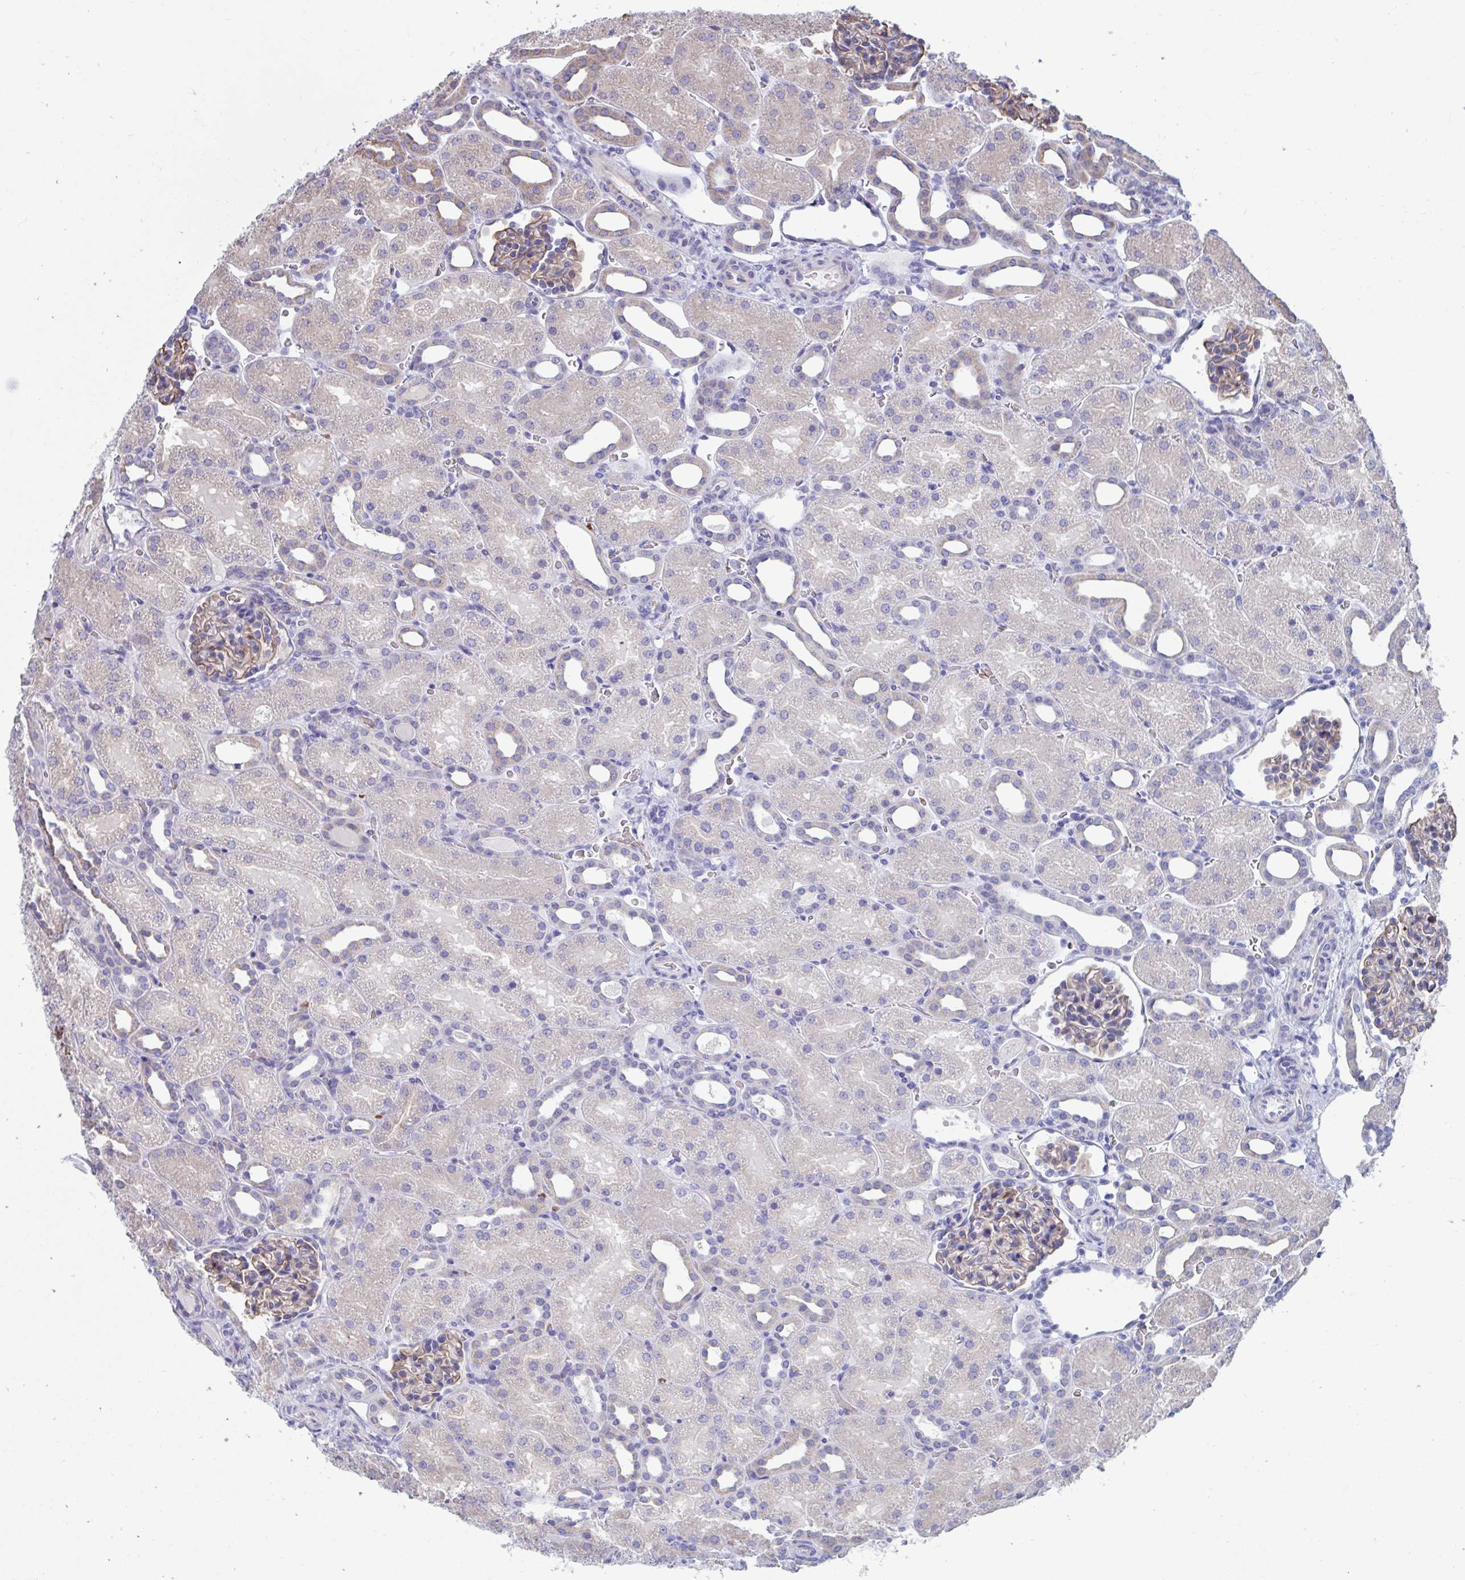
{"staining": {"intensity": "moderate", "quantity": "25%-75%", "location": "cytoplasmic/membranous"}, "tissue": "kidney", "cell_type": "Cells in glomeruli", "image_type": "normal", "snomed": [{"axis": "morphology", "description": "Normal tissue, NOS"}, {"axis": "topography", "description": "Kidney"}], "caption": "Protein expression by immunohistochemistry (IHC) reveals moderate cytoplasmic/membranous staining in about 25%-75% of cells in glomeruli in benign kidney. Using DAB (brown) and hematoxylin (blue) stains, captured at high magnification using brightfield microscopy.", "gene": "TTC30A", "patient": {"sex": "male", "age": 2}}